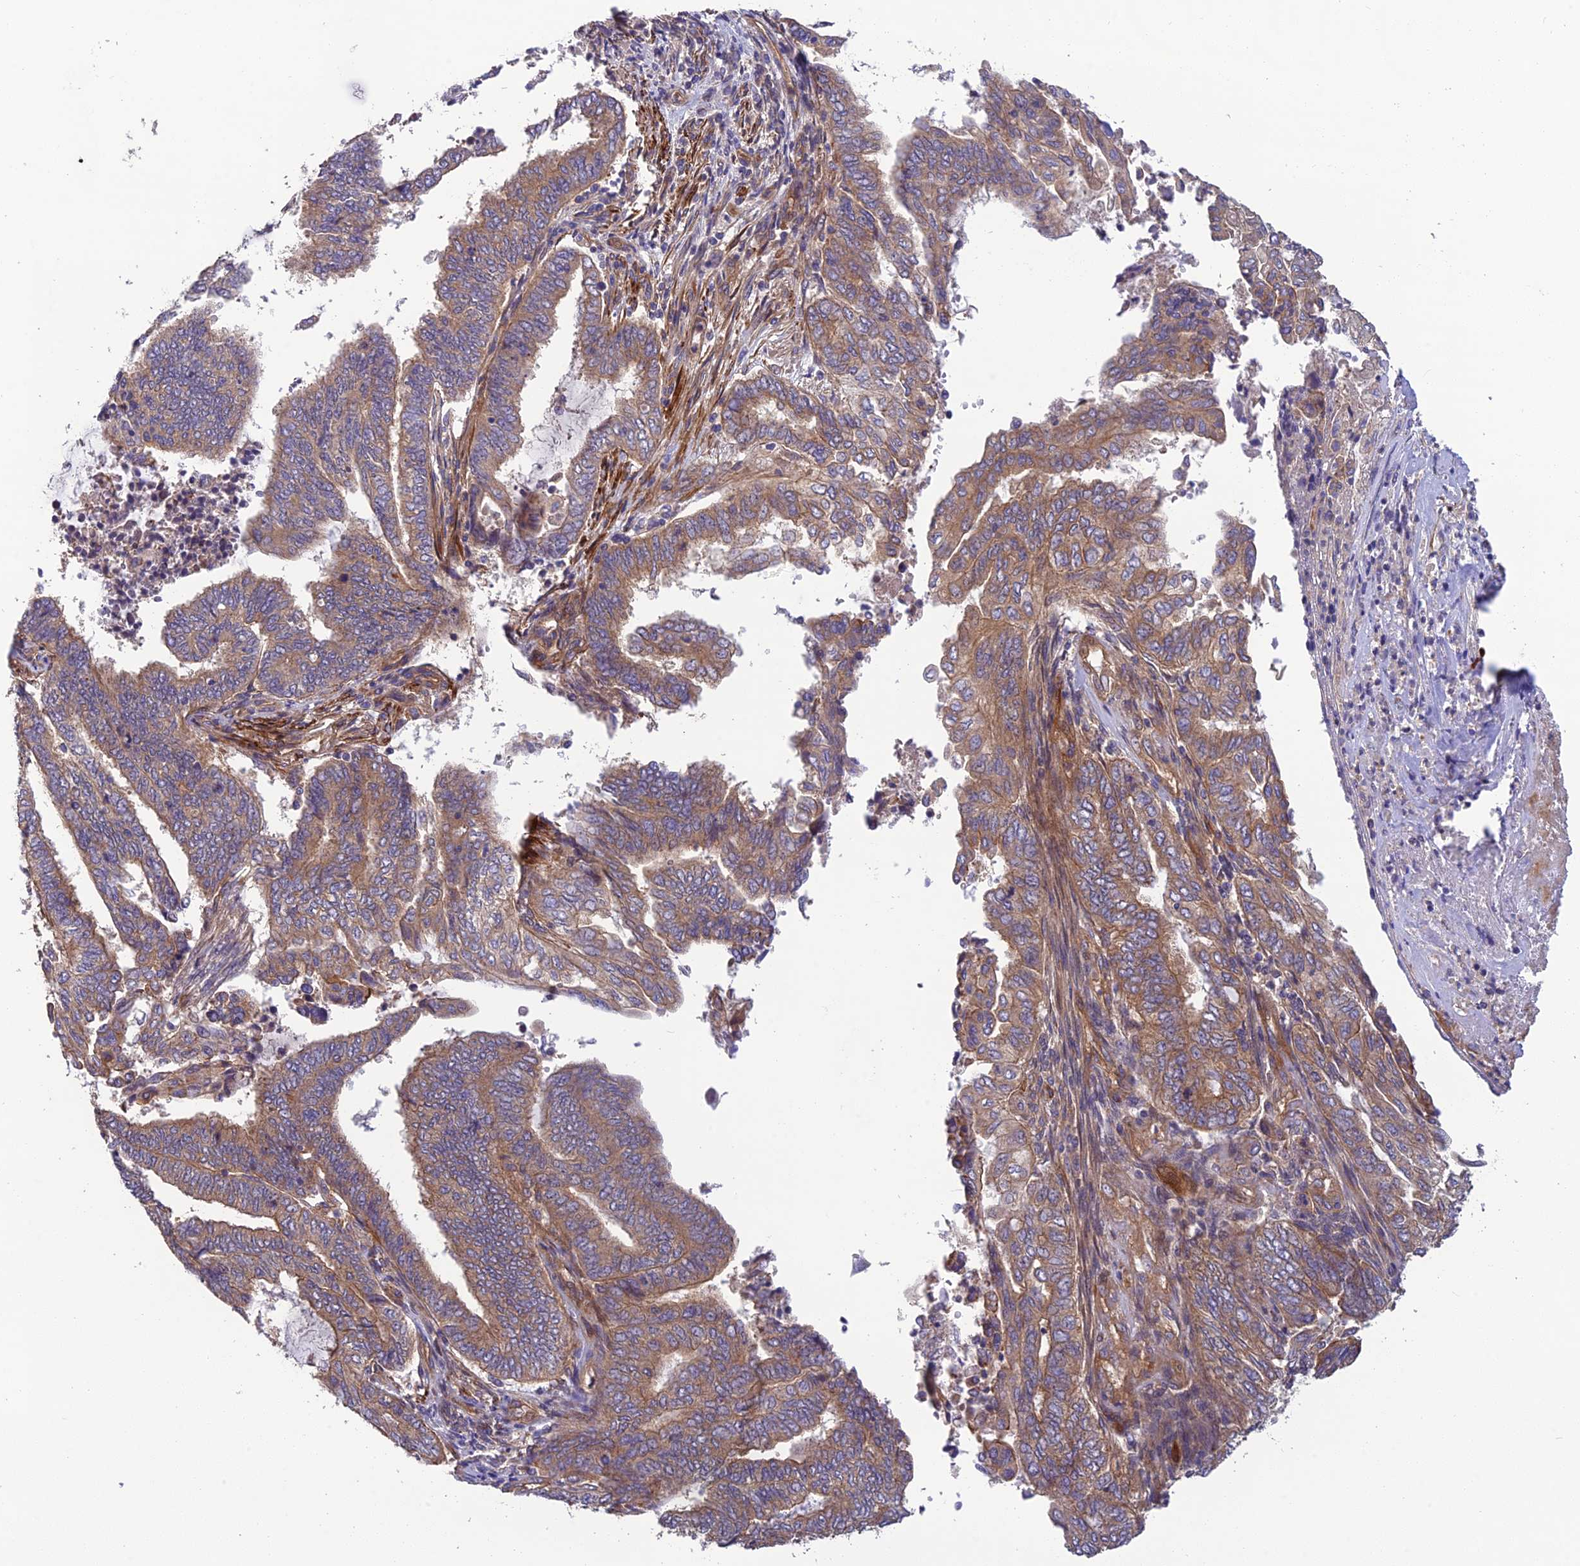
{"staining": {"intensity": "moderate", "quantity": ">75%", "location": "cytoplasmic/membranous"}, "tissue": "endometrial cancer", "cell_type": "Tumor cells", "image_type": "cancer", "snomed": [{"axis": "morphology", "description": "Adenocarcinoma, NOS"}, {"axis": "topography", "description": "Uterus"}, {"axis": "topography", "description": "Endometrium"}], "caption": "Moderate cytoplasmic/membranous protein expression is present in about >75% of tumor cells in adenocarcinoma (endometrial).", "gene": "ADAMTS15", "patient": {"sex": "female", "age": 70}}